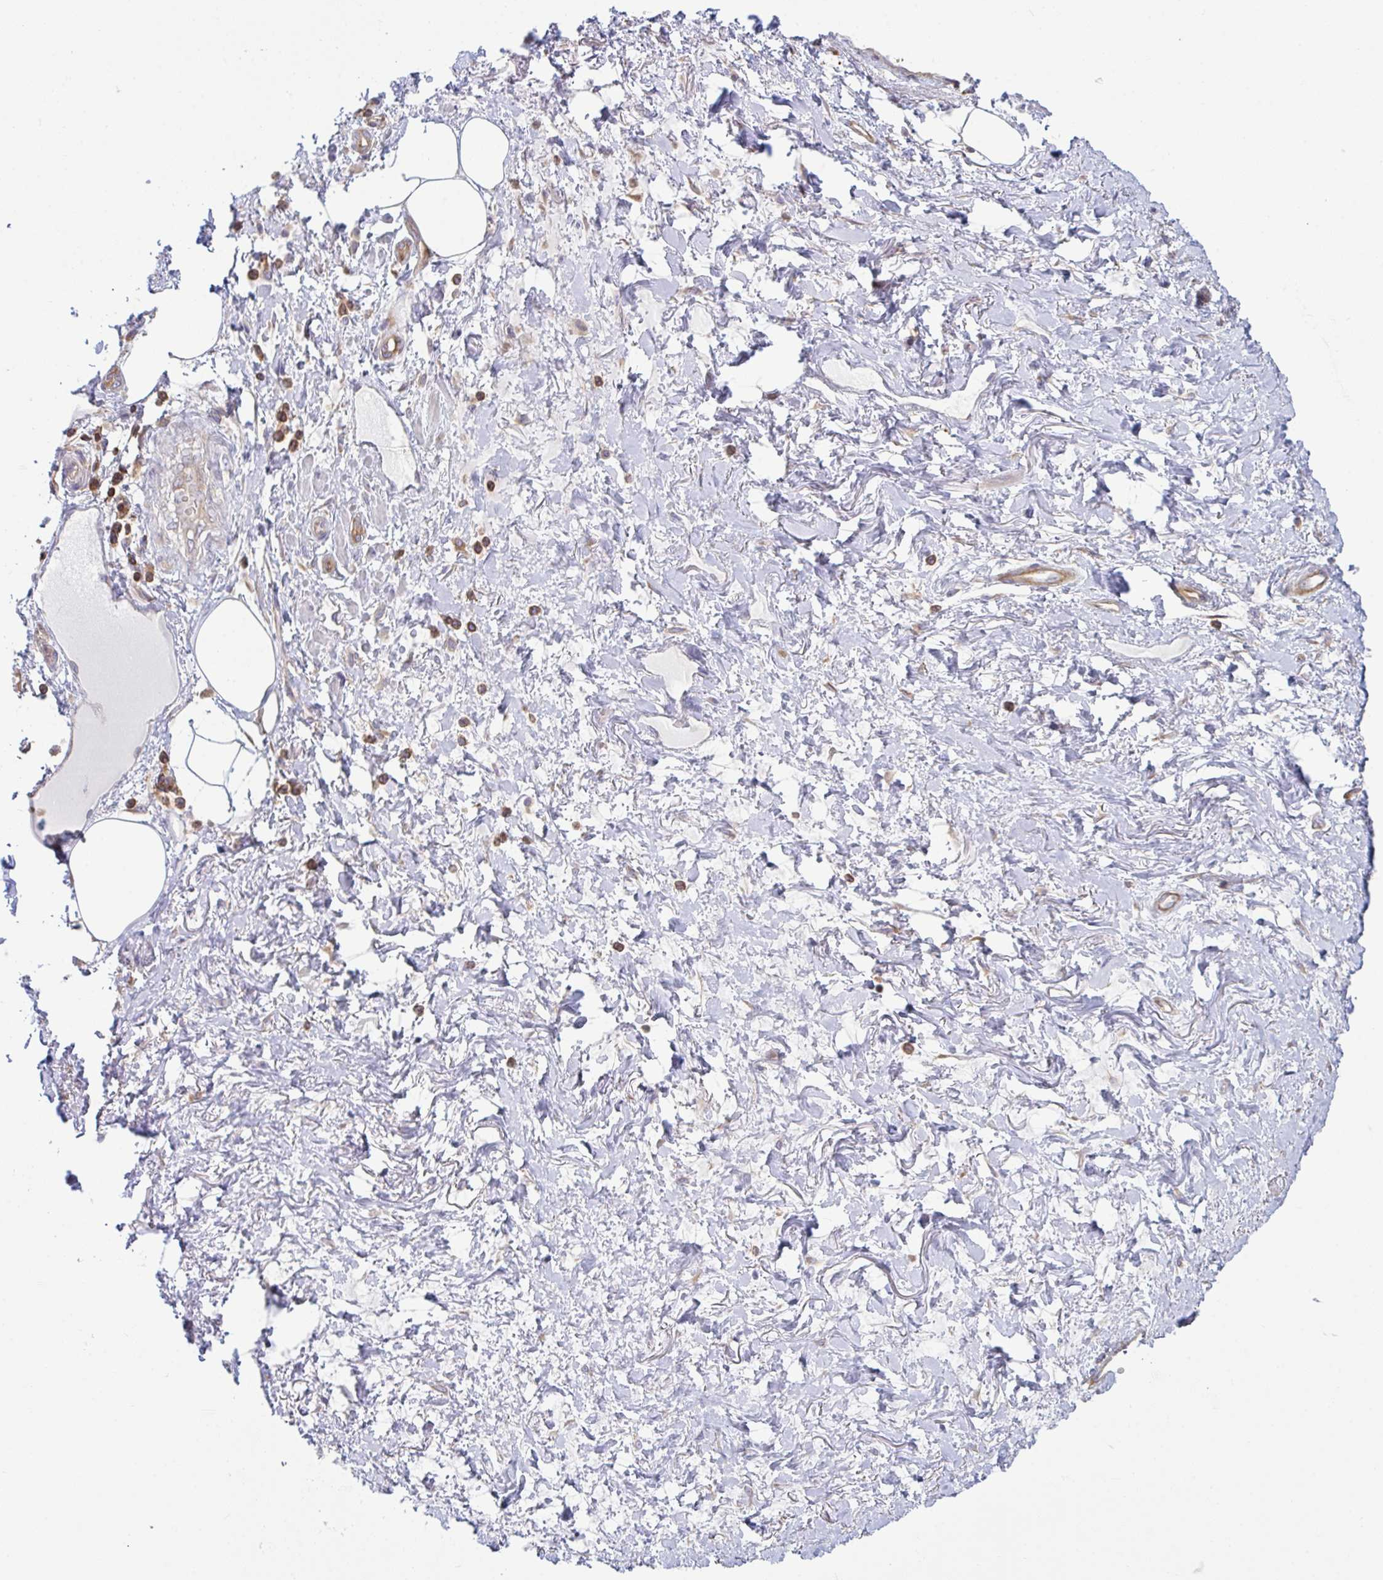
{"staining": {"intensity": "negative", "quantity": "none", "location": "none"}, "tissue": "adipose tissue", "cell_type": "Adipocytes", "image_type": "normal", "snomed": [{"axis": "morphology", "description": "Normal tissue, NOS"}, {"axis": "topography", "description": "Vagina"}, {"axis": "topography", "description": "Peripheral nerve tissue"}], "caption": "DAB immunohistochemical staining of unremarkable adipose tissue shows no significant positivity in adipocytes. The staining was performed using DAB (3,3'-diaminobenzidine) to visualize the protein expression in brown, while the nuclei were stained in blue with hematoxylin (Magnification: 20x).", "gene": "TSC22D3", "patient": {"sex": "female", "age": 71}}